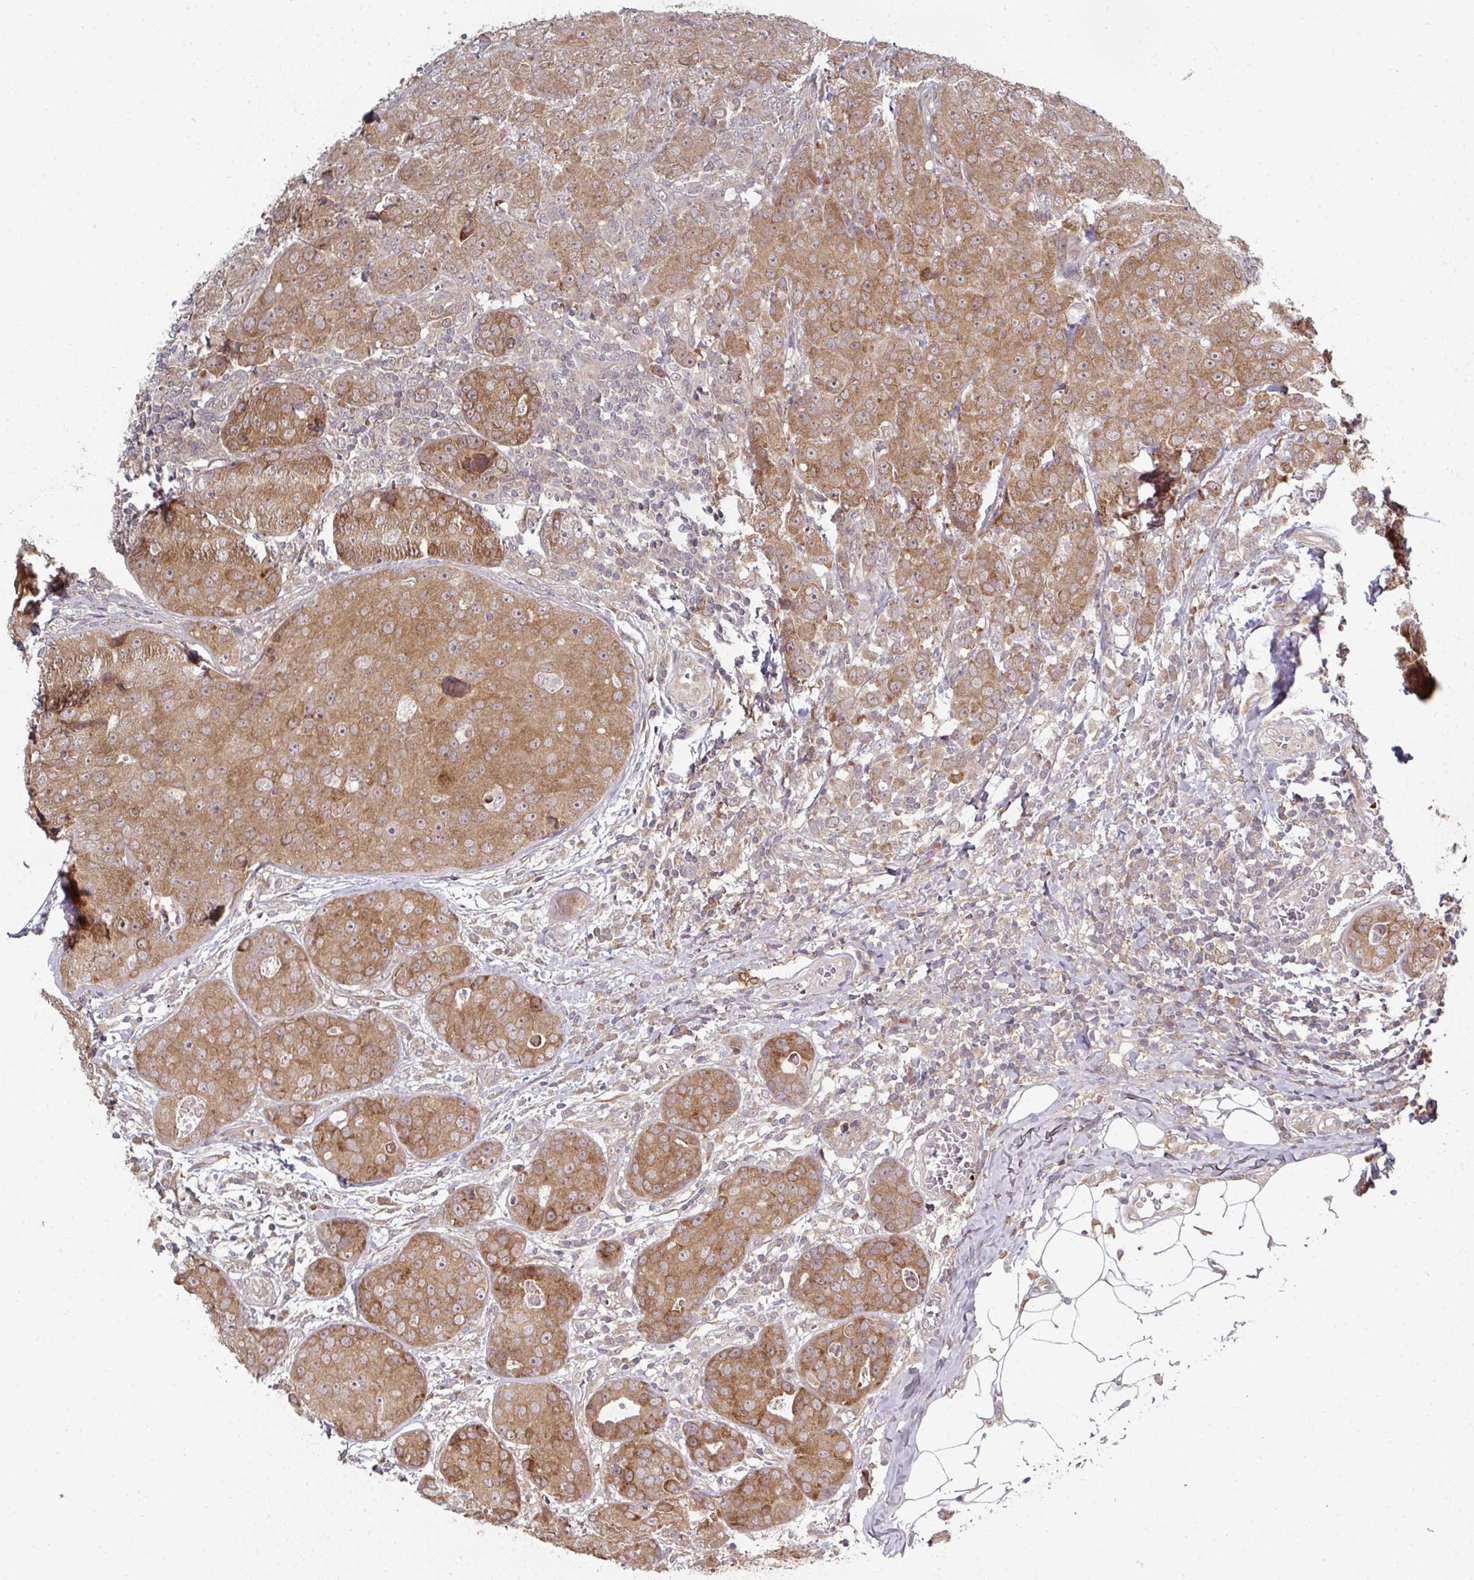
{"staining": {"intensity": "moderate", "quantity": ">75%", "location": "cytoplasmic/membranous"}, "tissue": "breast cancer", "cell_type": "Tumor cells", "image_type": "cancer", "snomed": [{"axis": "morphology", "description": "Duct carcinoma"}, {"axis": "topography", "description": "Breast"}], "caption": "Infiltrating ductal carcinoma (breast) stained for a protein (brown) displays moderate cytoplasmic/membranous positive positivity in approximately >75% of tumor cells.", "gene": "CAMLG", "patient": {"sex": "female", "age": 43}}